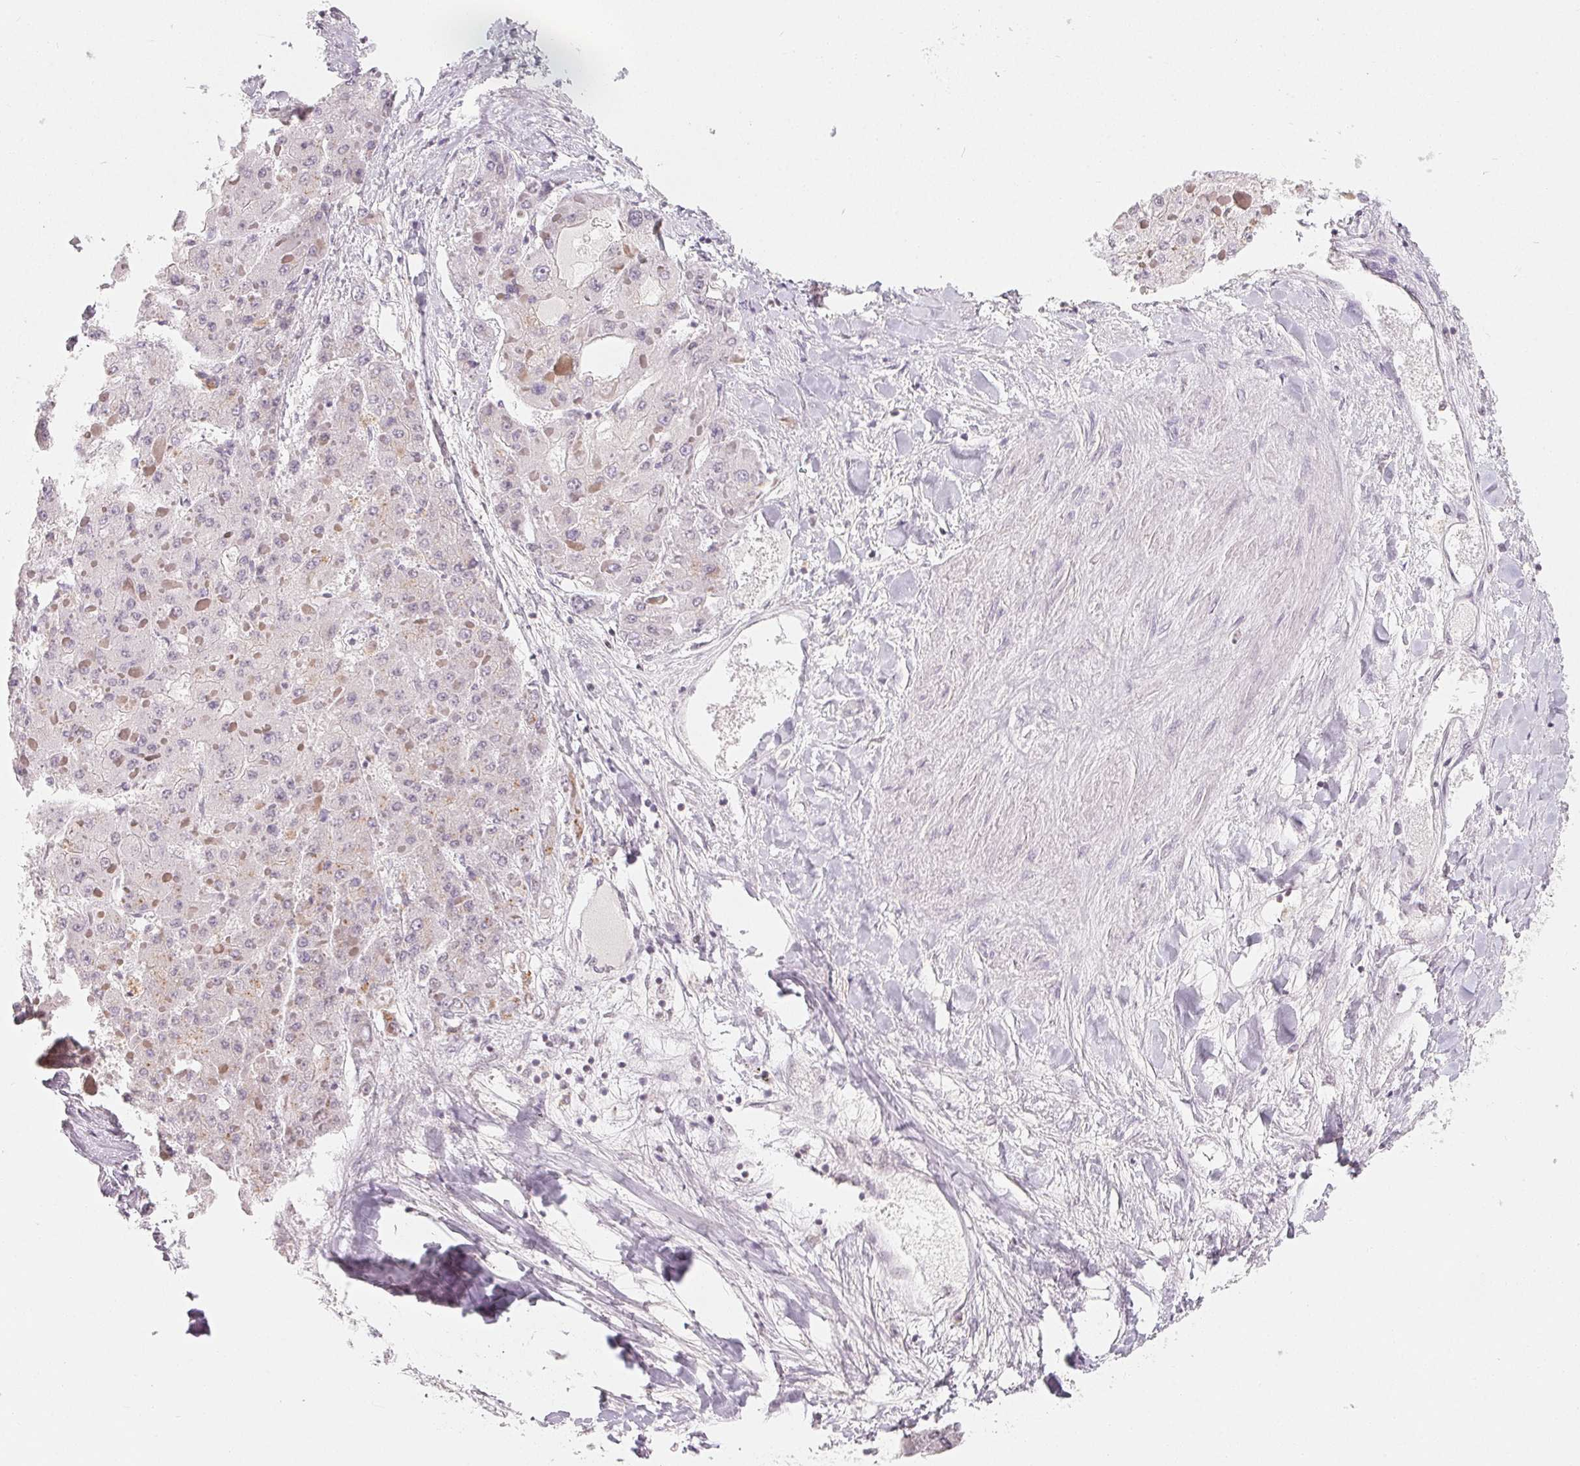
{"staining": {"intensity": "negative", "quantity": "none", "location": "none"}, "tissue": "liver cancer", "cell_type": "Tumor cells", "image_type": "cancer", "snomed": [{"axis": "morphology", "description": "Carcinoma, Hepatocellular, NOS"}, {"axis": "topography", "description": "Liver"}], "caption": "The IHC photomicrograph has no significant positivity in tumor cells of liver cancer tissue. (Stains: DAB IHC with hematoxylin counter stain, Microscopy: brightfield microscopy at high magnification).", "gene": "NXF3", "patient": {"sex": "female", "age": 73}}